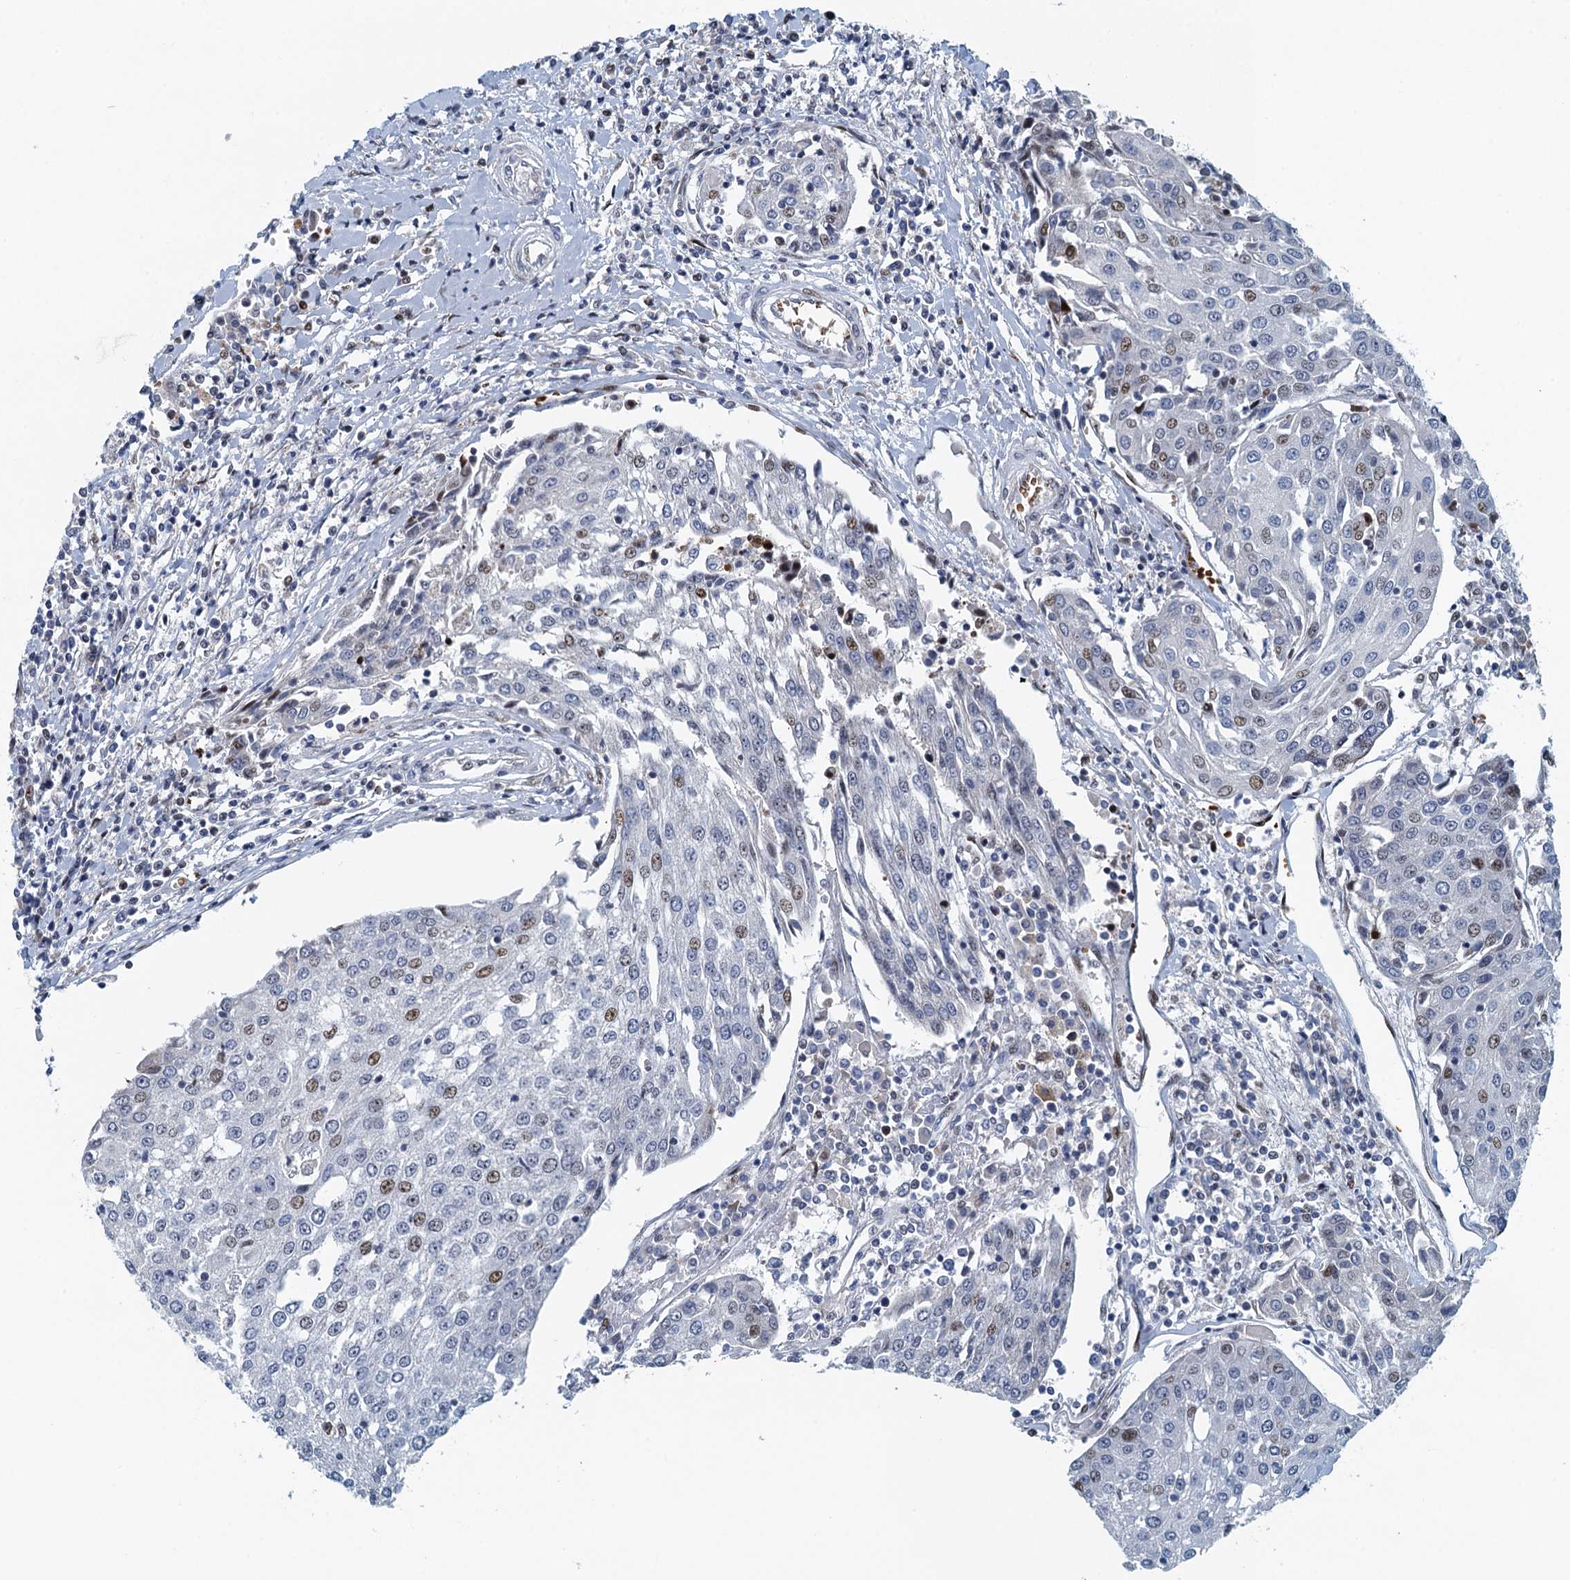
{"staining": {"intensity": "weak", "quantity": "<25%", "location": "nuclear"}, "tissue": "urothelial cancer", "cell_type": "Tumor cells", "image_type": "cancer", "snomed": [{"axis": "morphology", "description": "Urothelial carcinoma, High grade"}, {"axis": "topography", "description": "Urinary bladder"}], "caption": "High-grade urothelial carcinoma stained for a protein using IHC displays no expression tumor cells.", "gene": "ANKRD13D", "patient": {"sex": "female", "age": 85}}